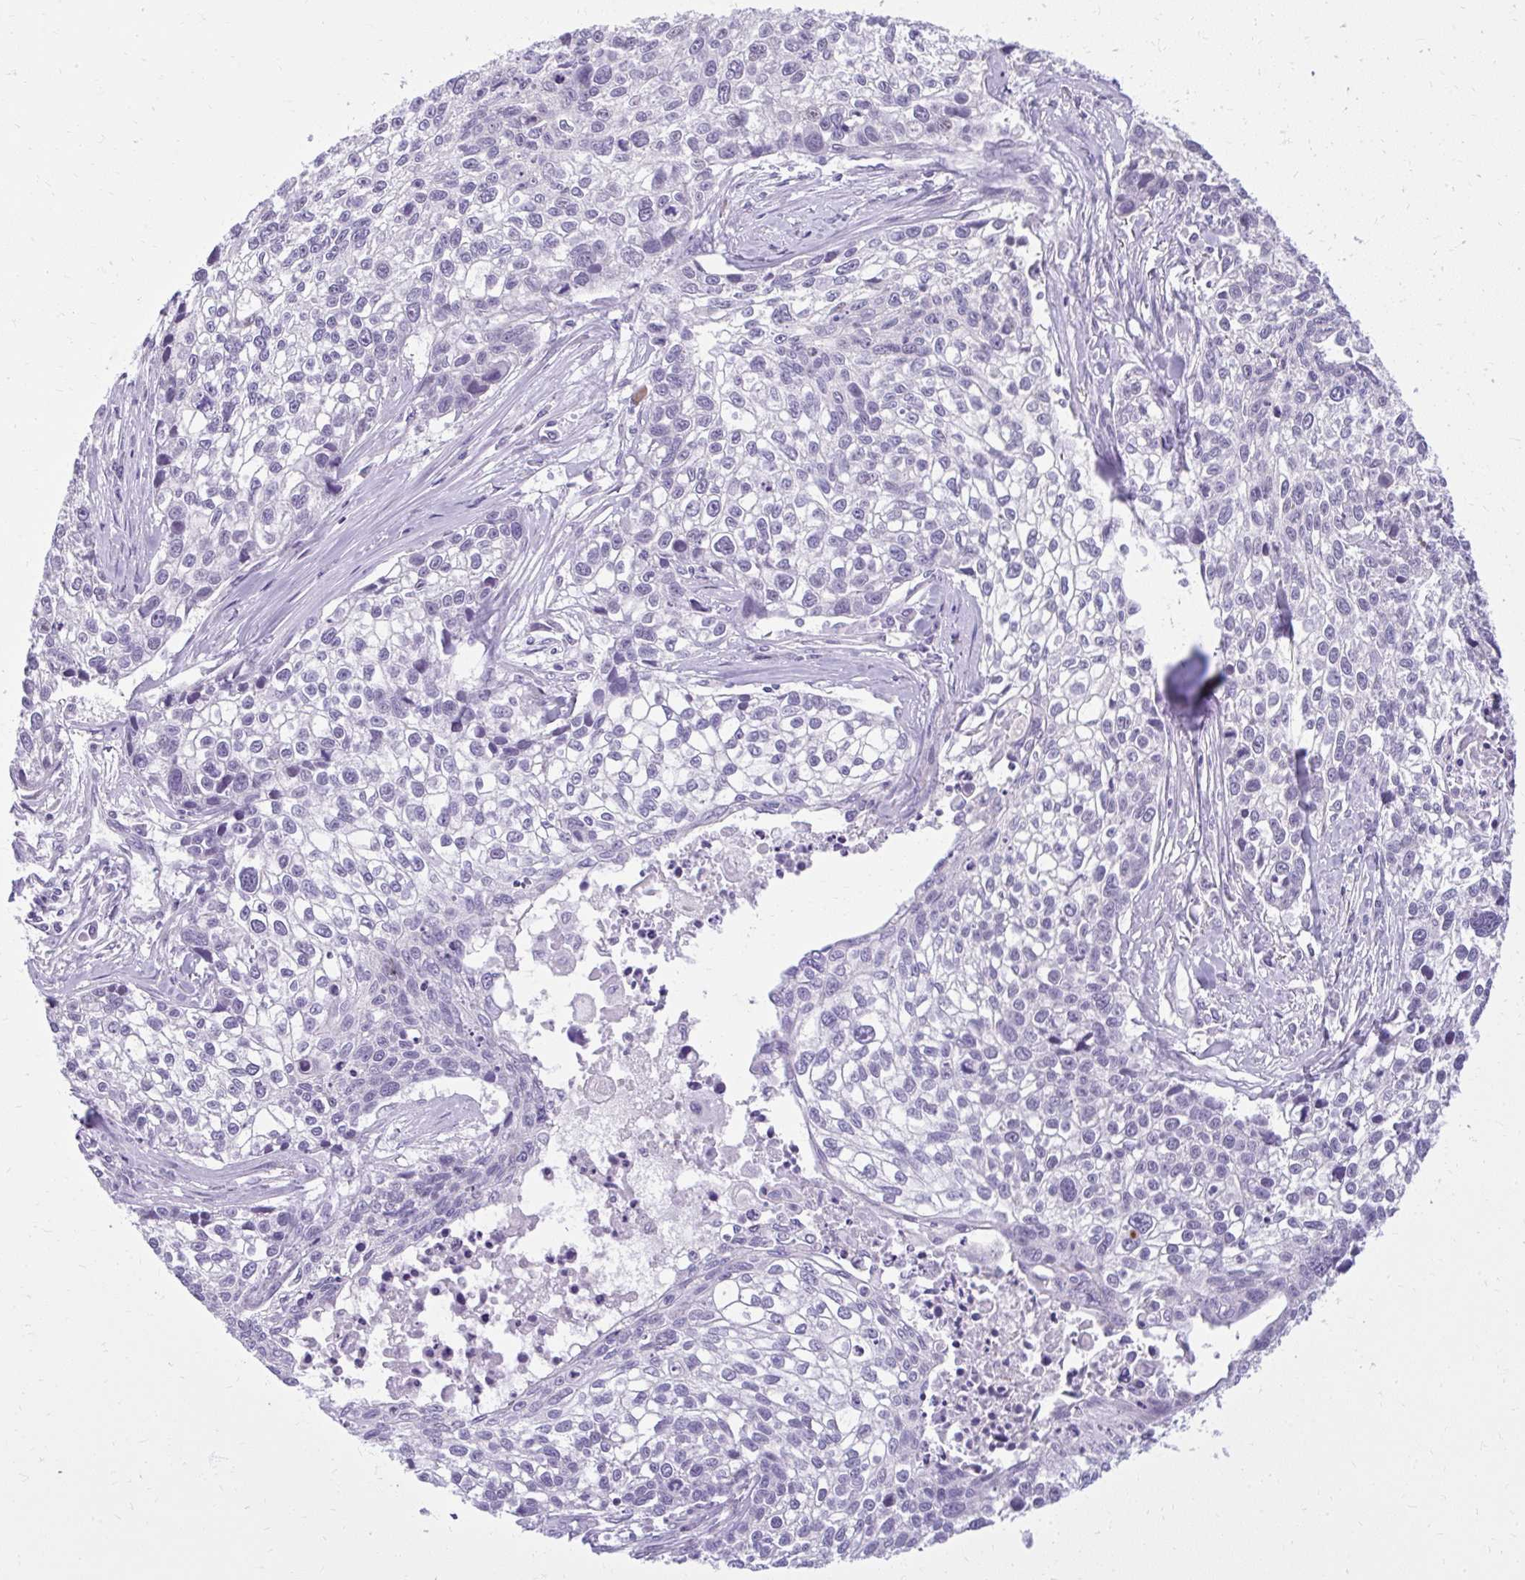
{"staining": {"intensity": "negative", "quantity": "none", "location": "none"}, "tissue": "lung cancer", "cell_type": "Tumor cells", "image_type": "cancer", "snomed": [{"axis": "morphology", "description": "Squamous cell carcinoma, NOS"}, {"axis": "topography", "description": "Lung"}], "caption": "Immunohistochemistry (IHC) of squamous cell carcinoma (lung) exhibits no staining in tumor cells.", "gene": "PRAP1", "patient": {"sex": "male", "age": 74}}